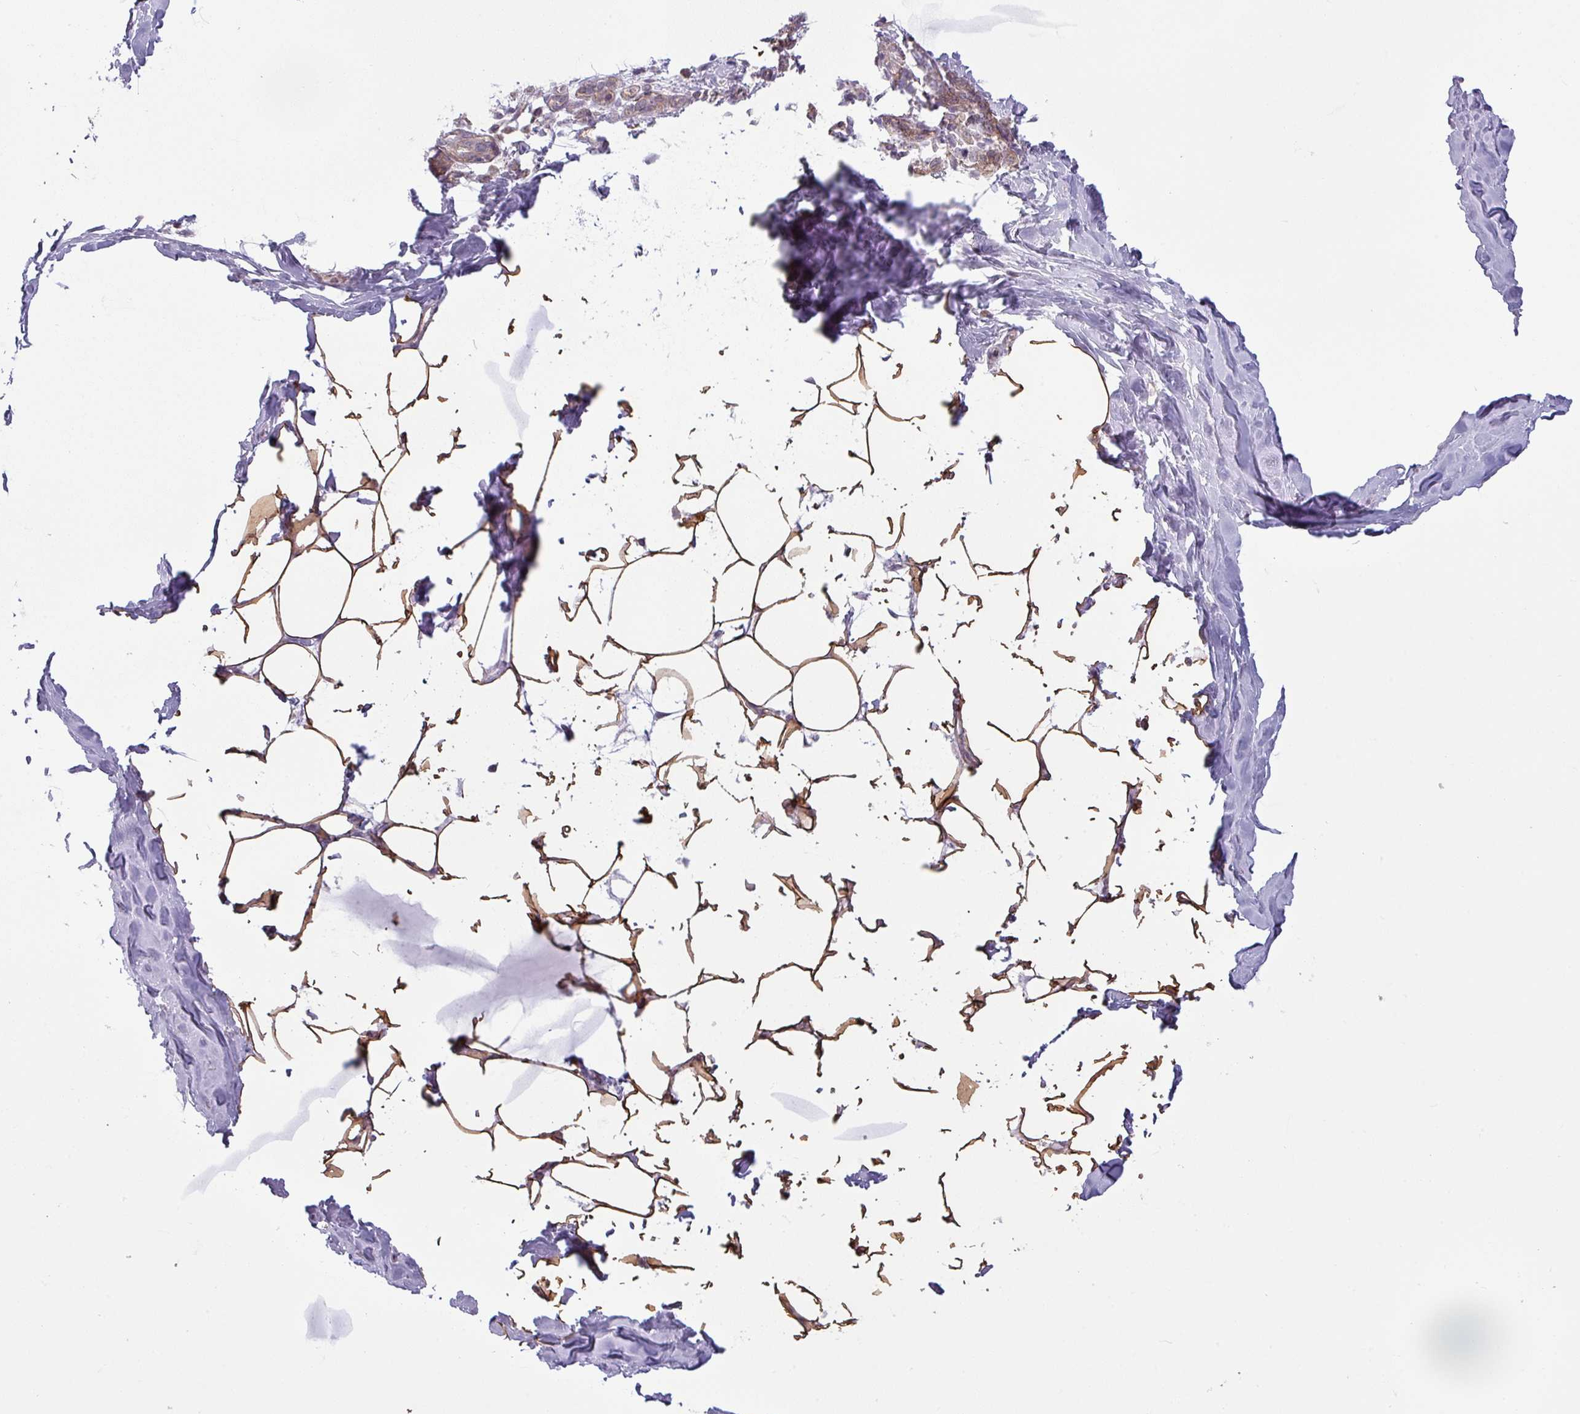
{"staining": {"intensity": "strong", "quantity": ">75%", "location": "cytoplasmic/membranous"}, "tissue": "breast", "cell_type": "Adipocytes", "image_type": "normal", "snomed": [{"axis": "morphology", "description": "Normal tissue, NOS"}, {"axis": "topography", "description": "Breast"}], "caption": "Strong cytoplasmic/membranous positivity for a protein is present in approximately >75% of adipocytes of unremarkable breast using immunohistochemistry.", "gene": "CCDC144A", "patient": {"sex": "female", "age": 27}}